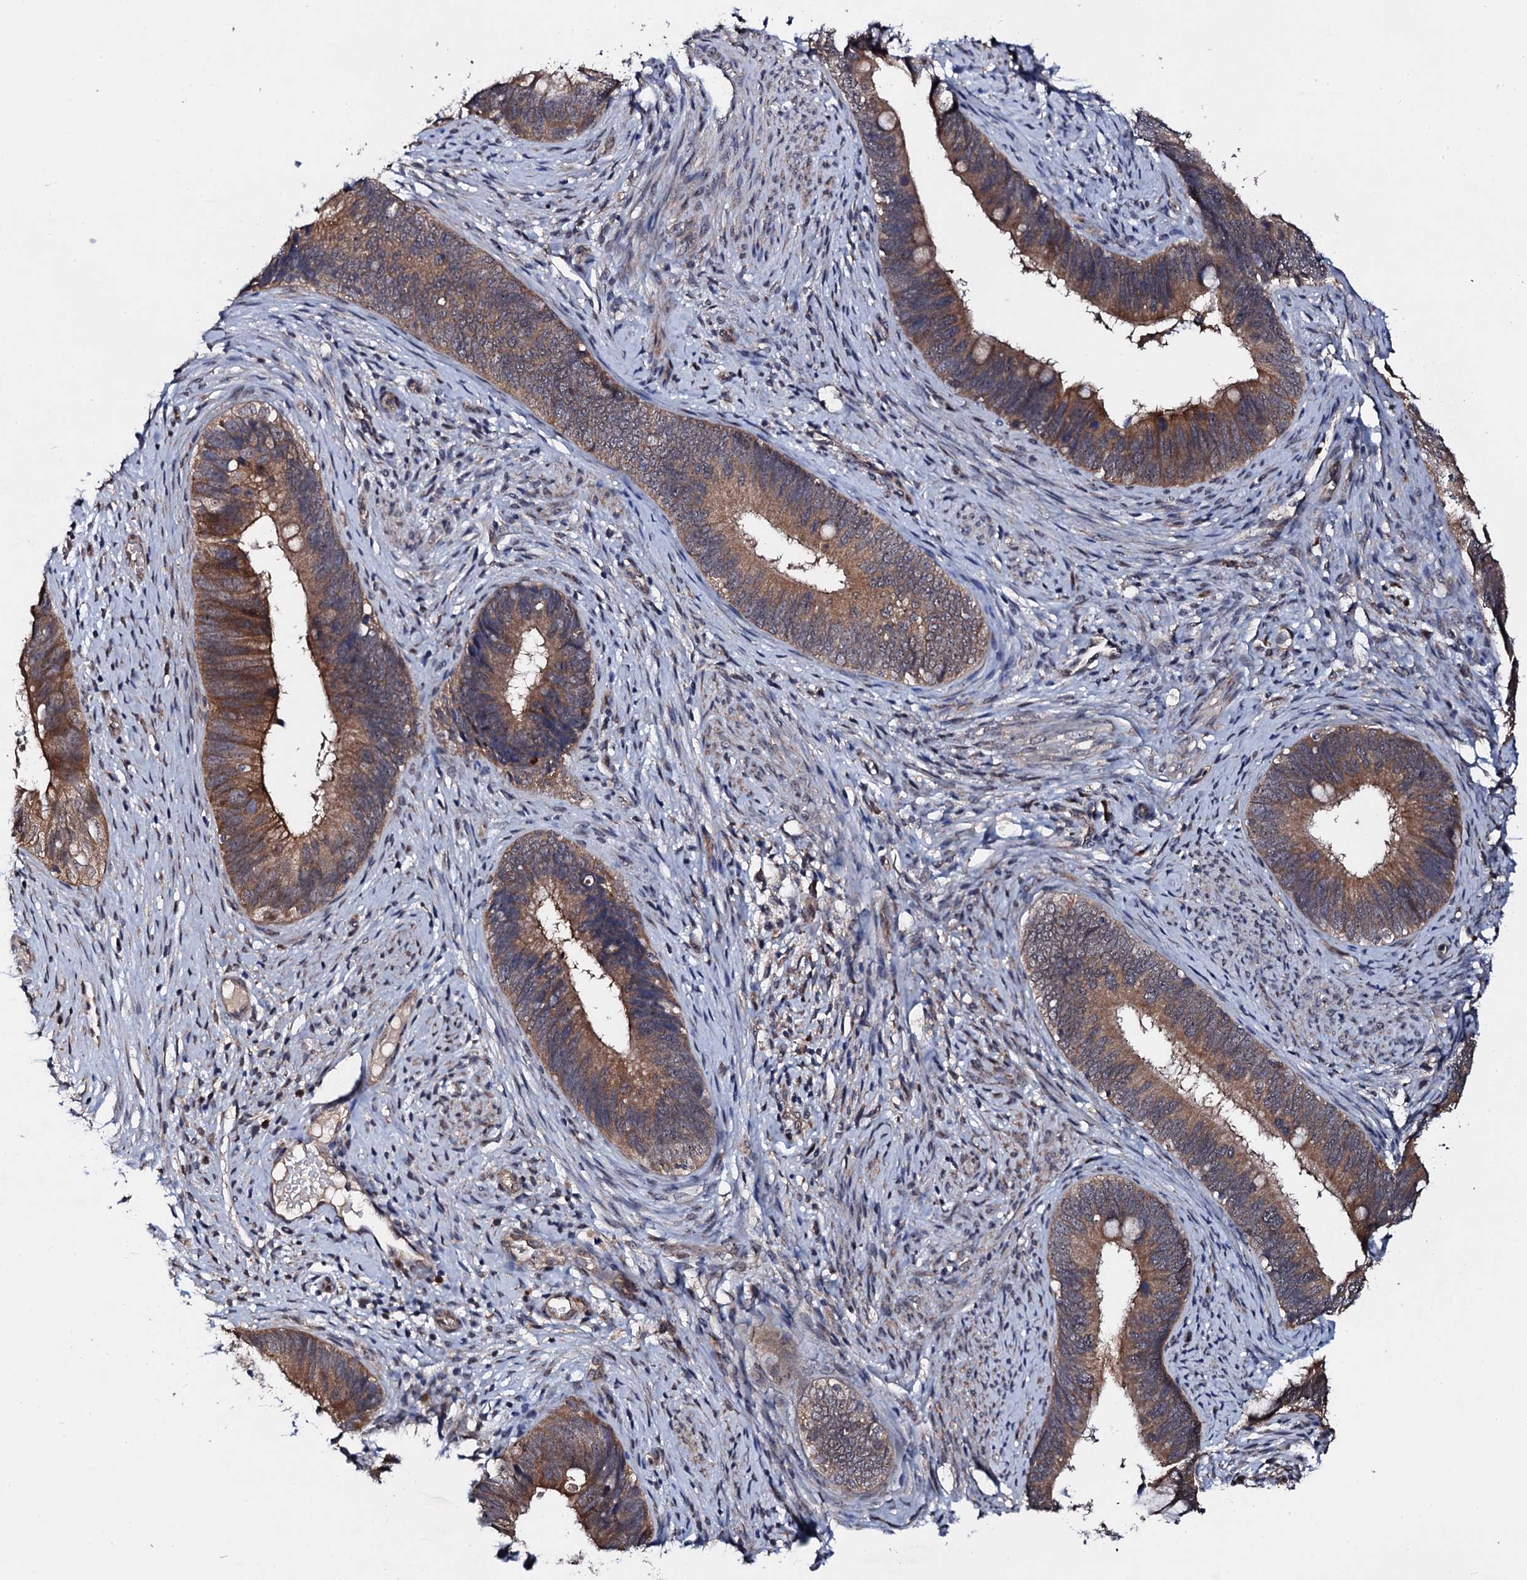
{"staining": {"intensity": "strong", "quantity": ">75%", "location": "cytoplasmic/membranous"}, "tissue": "cervical cancer", "cell_type": "Tumor cells", "image_type": "cancer", "snomed": [{"axis": "morphology", "description": "Adenocarcinoma, NOS"}, {"axis": "topography", "description": "Cervix"}], "caption": "Protein staining of cervical cancer (adenocarcinoma) tissue displays strong cytoplasmic/membranous staining in about >75% of tumor cells.", "gene": "IP6K1", "patient": {"sex": "female", "age": 42}}